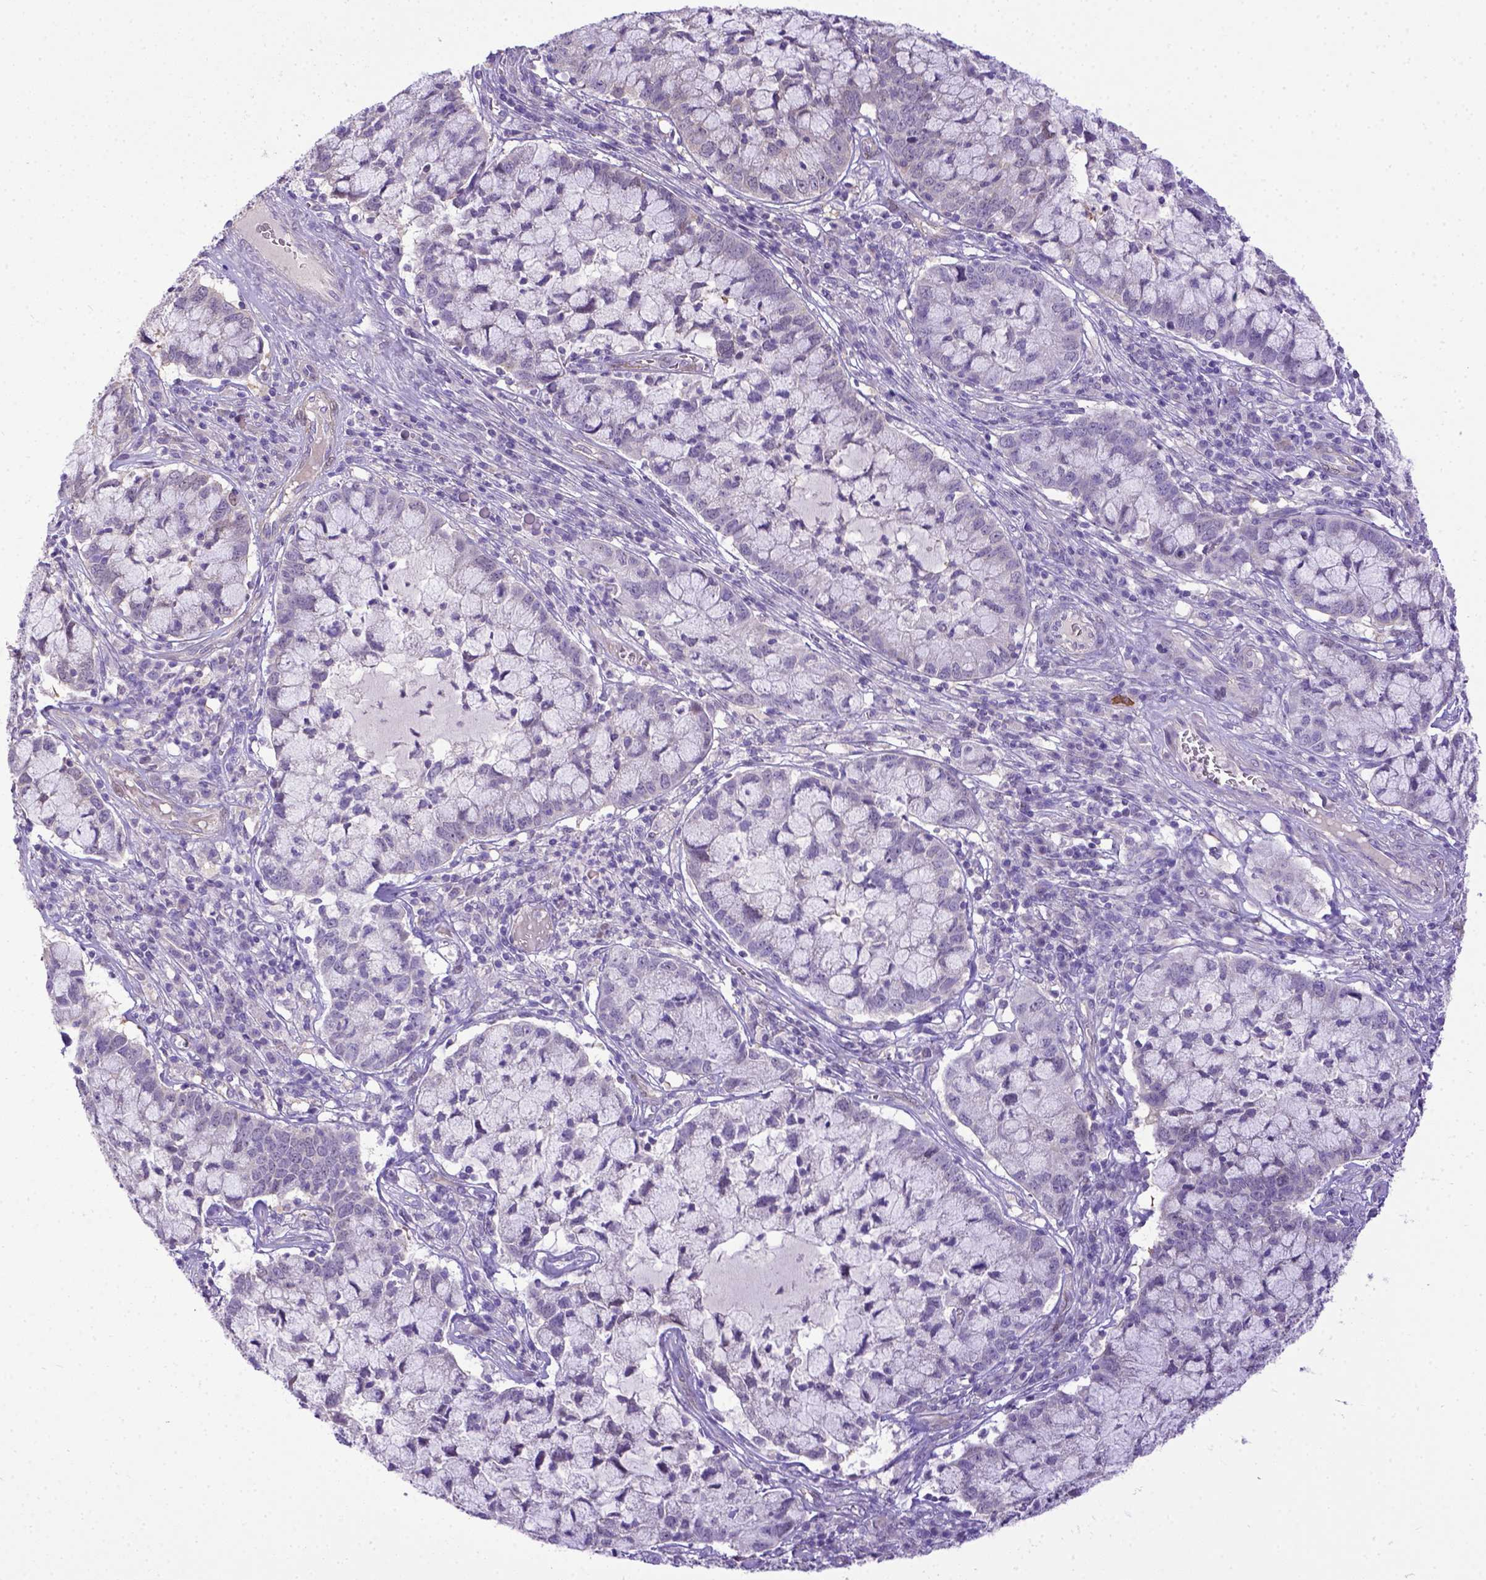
{"staining": {"intensity": "negative", "quantity": "none", "location": "none"}, "tissue": "cervical cancer", "cell_type": "Tumor cells", "image_type": "cancer", "snomed": [{"axis": "morphology", "description": "Adenocarcinoma, NOS"}, {"axis": "topography", "description": "Cervix"}], "caption": "DAB immunohistochemical staining of cervical adenocarcinoma demonstrates no significant staining in tumor cells.", "gene": "BTN1A1", "patient": {"sex": "female", "age": 40}}